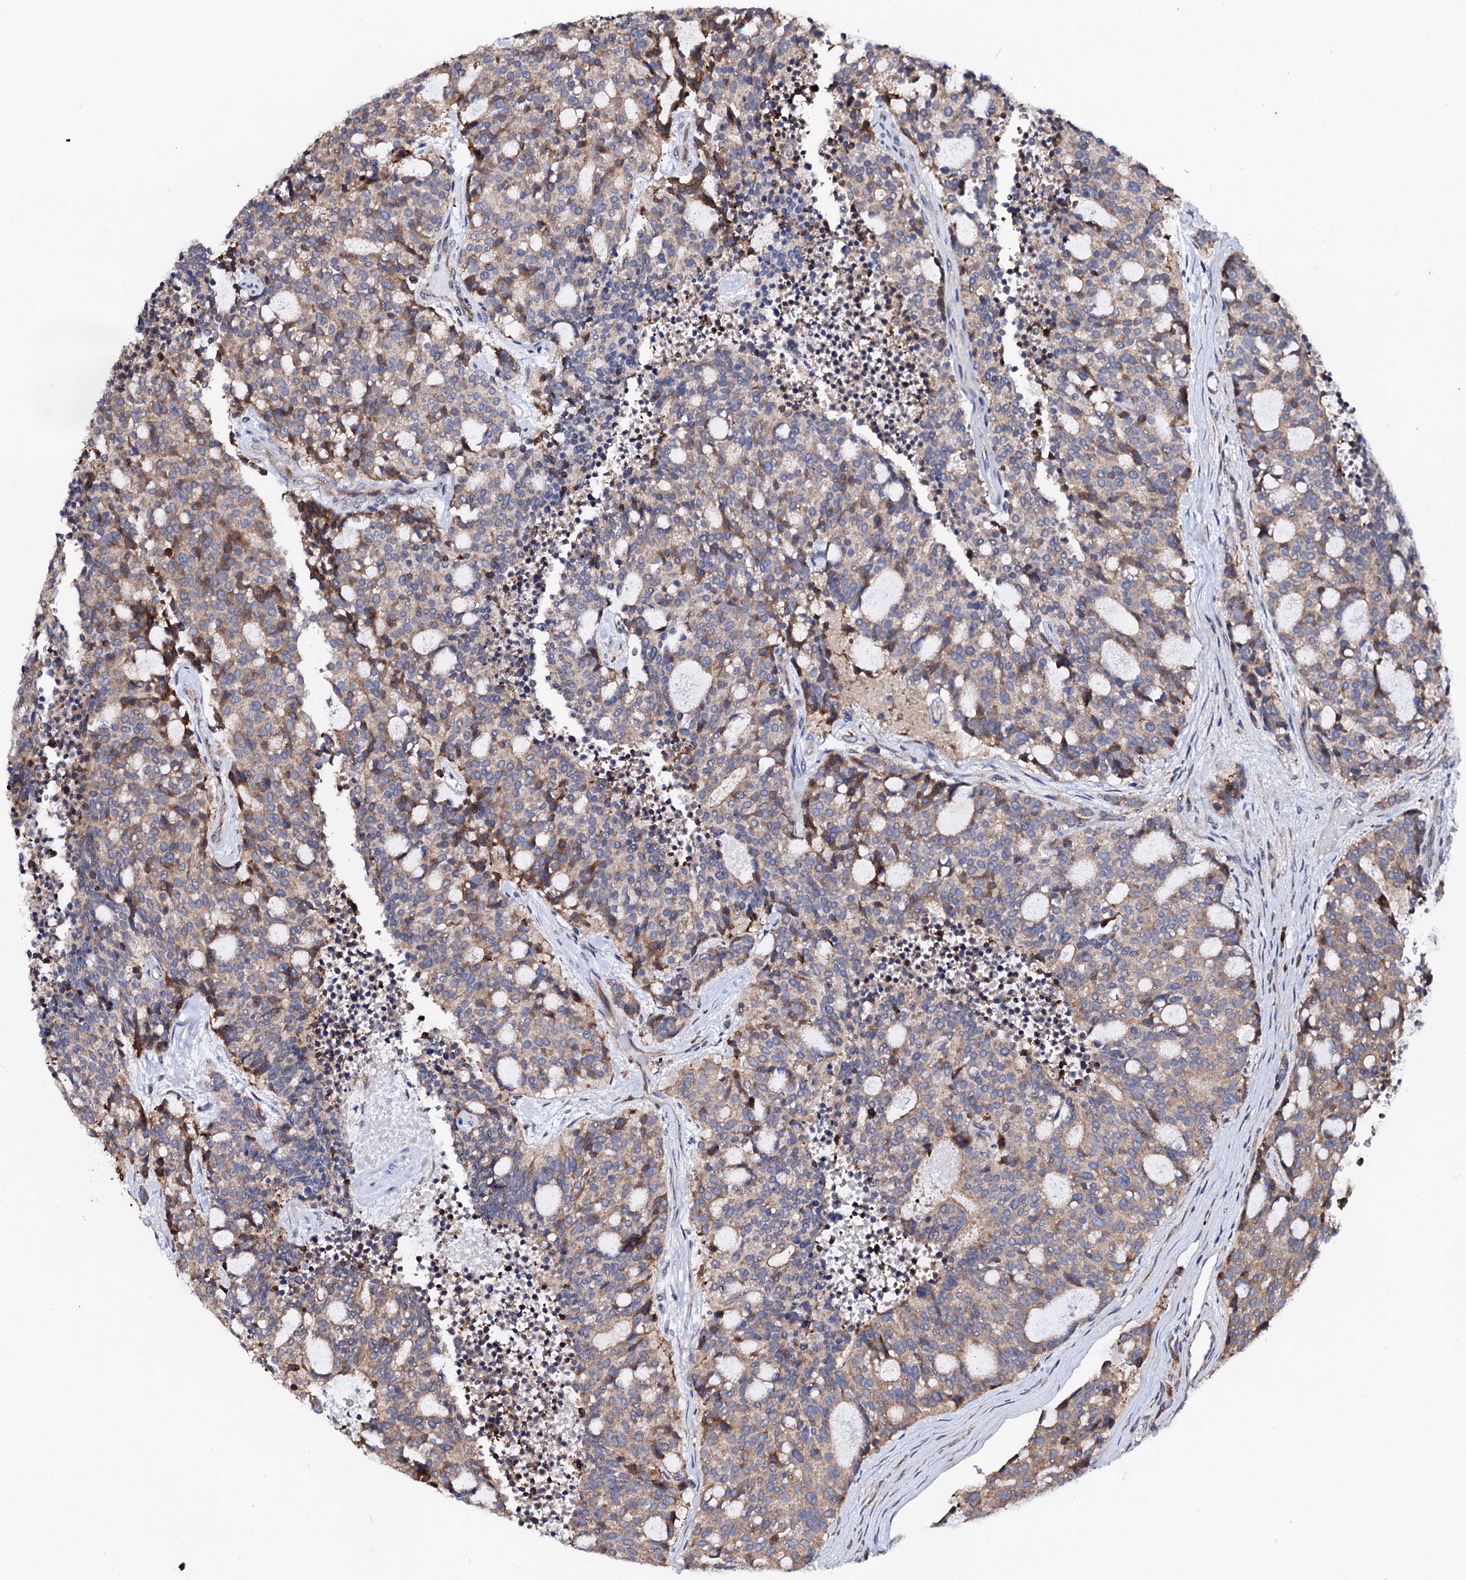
{"staining": {"intensity": "weak", "quantity": "25%-75%", "location": "cytoplasmic/membranous"}, "tissue": "carcinoid", "cell_type": "Tumor cells", "image_type": "cancer", "snomed": [{"axis": "morphology", "description": "Carcinoid, malignant, NOS"}, {"axis": "topography", "description": "Pancreas"}], "caption": "Protein staining by IHC displays weak cytoplasmic/membranous positivity in approximately 25%-75% of tumor cells in carcinoid (malignant).", "gene": "DYDC1", "patient": {"sex": "female", "age": 54}}